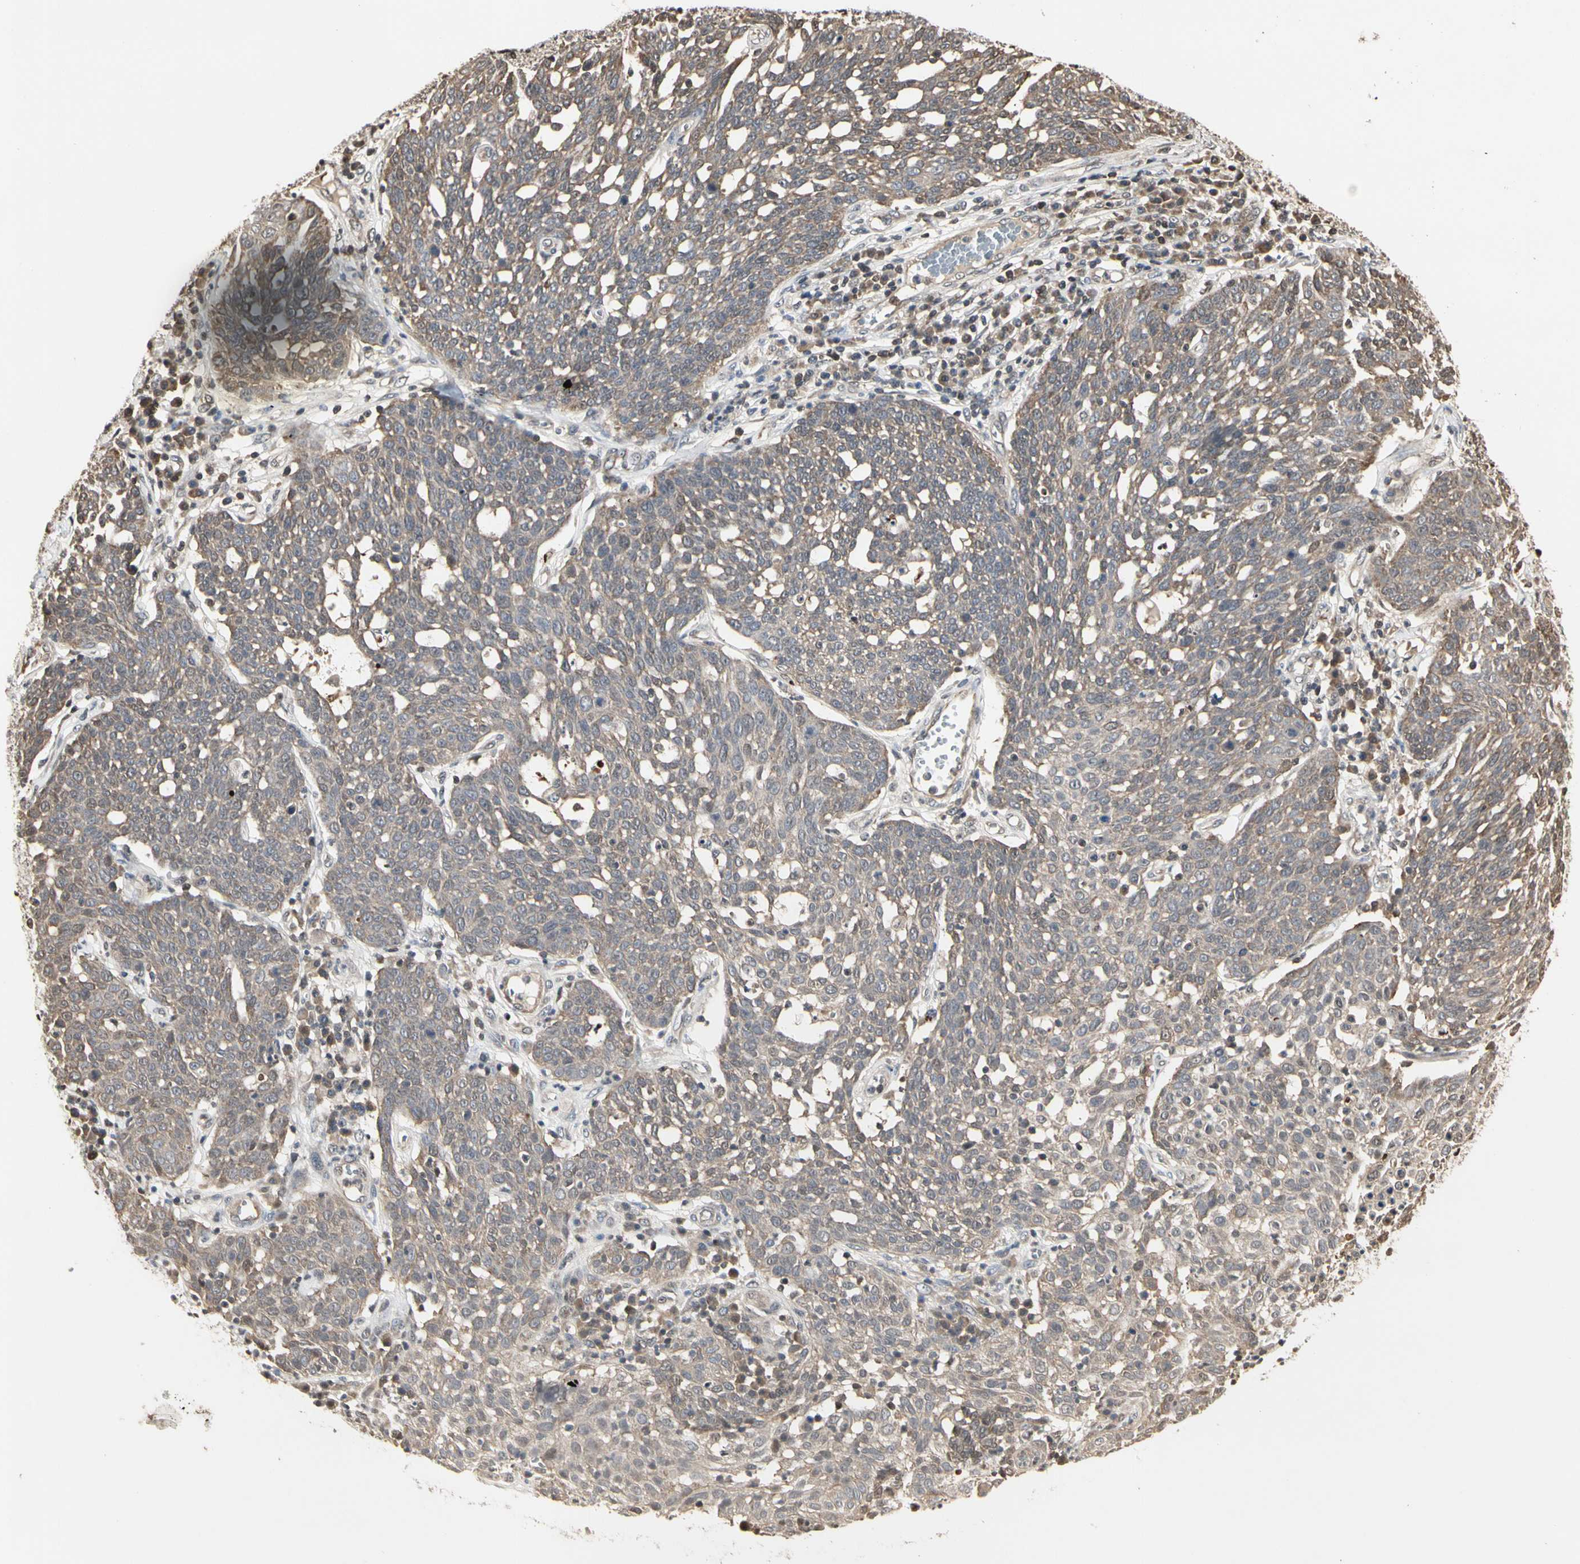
{"staining": {"intensity": "weak", "quantity": ">75%", "location": "cytoplasmic/membranous"}, "tissue": "cervical cancer", "cell_type": "Tumor cells", "image_type": "cancer", "snomed": [{"axis": "morphology", "description": "Squamous cell carcinoma, NOS"}, {"axis": "topography", "description": "Cervix"}], "caption": "Tumor cells demonstrate weak cytoplasmic/membranous staining in about >75% of cells in cervical squamous cell carcinoma.", "gene": "DRG2", "patient": {"sex": "female", "age": 34}}